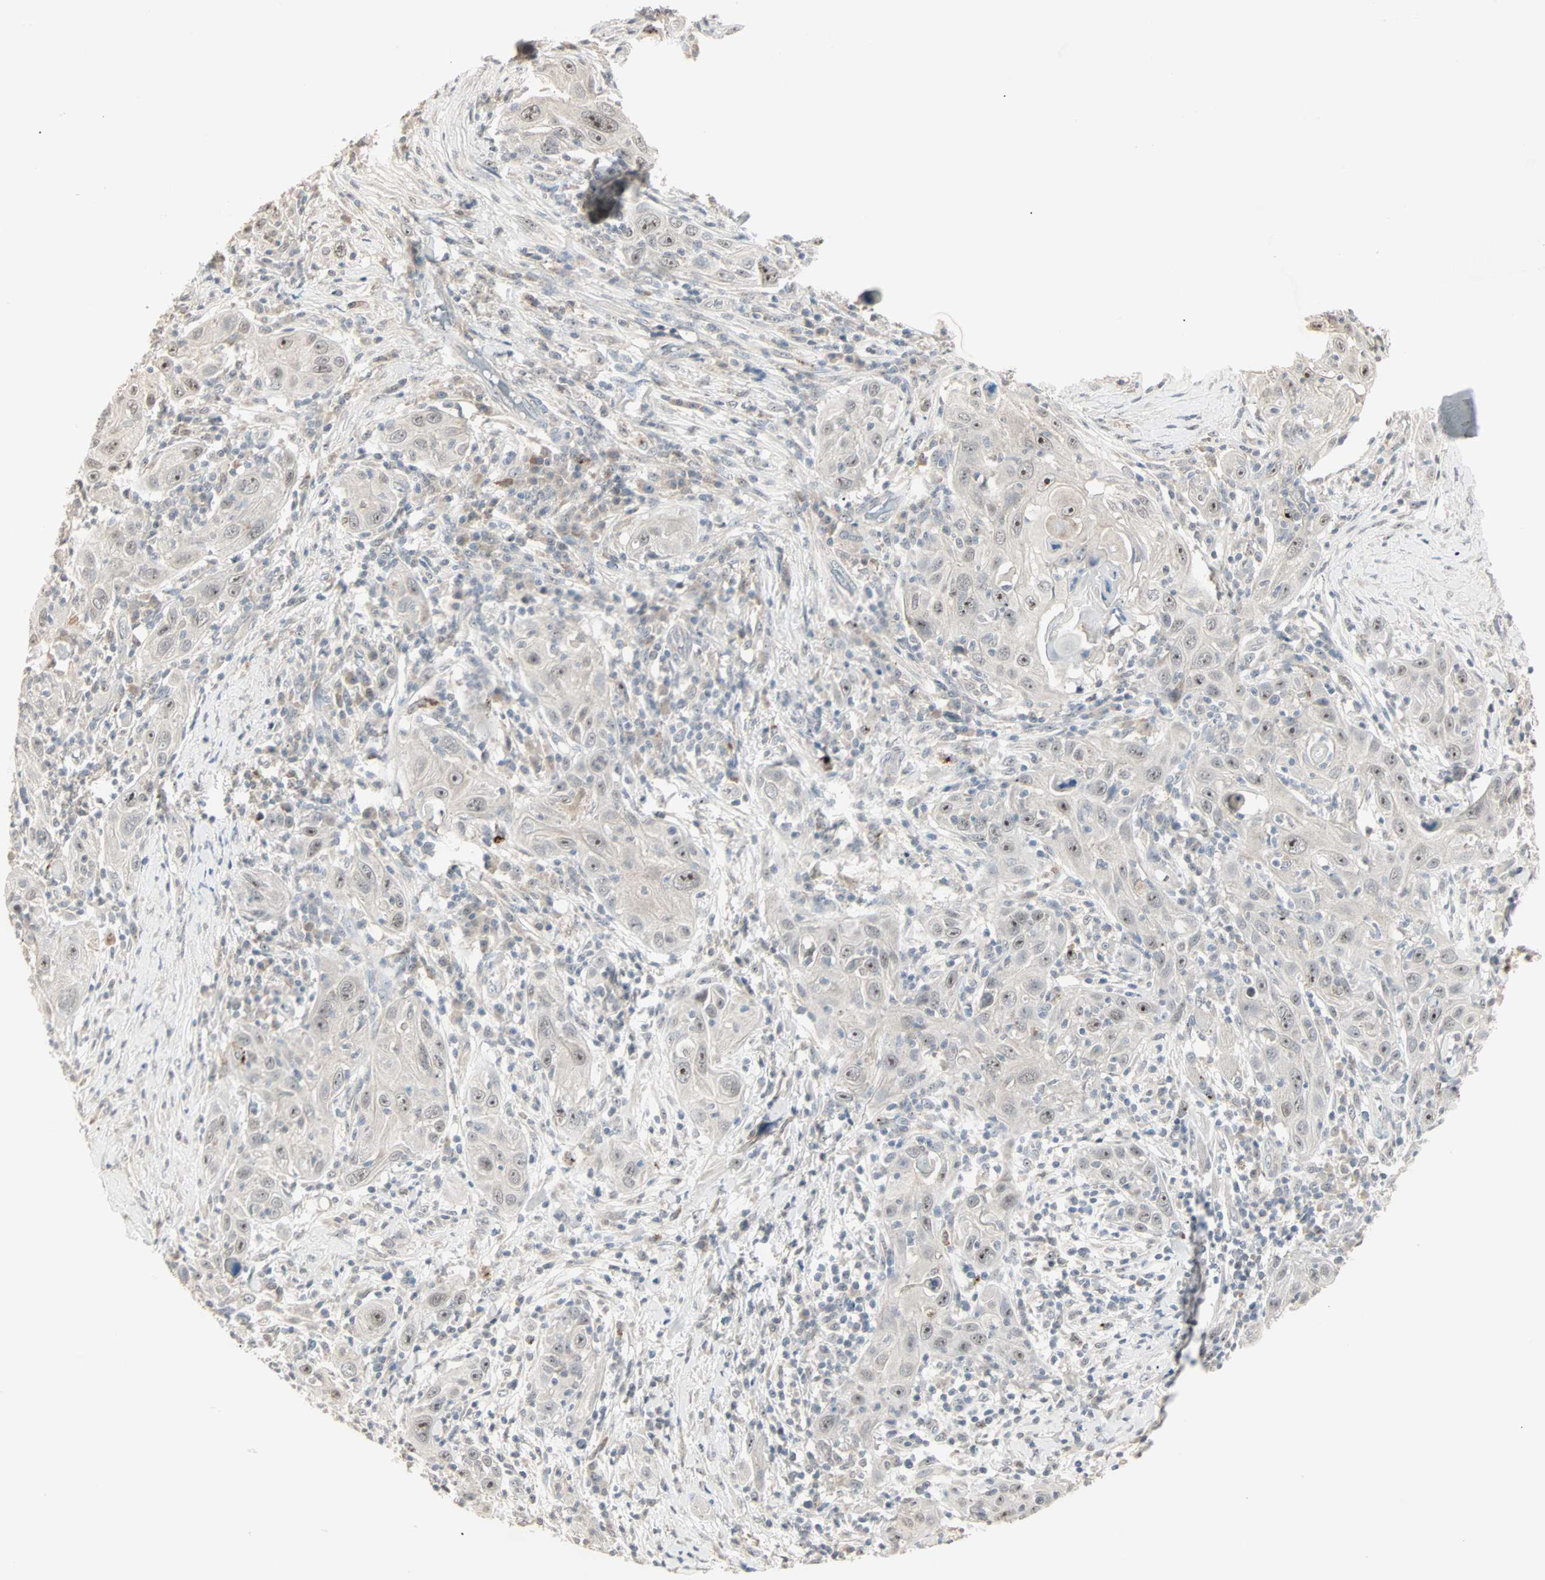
{"staining": {"intensity": "moderate", "quantity": "25%-75%", "location": "nuclear"}, "tissue": "skin cancer", "cell_type": "Tumor cells", "image_type": "cancer", "snomed": [{"axis": "morphology", "description": "Squamous cell carcinoma, NOS"}, {"axis": "topography", "description": "Skin"}], "caption": "Human squamous cell carcinoma (skin) stained with a protein marker shows moderate staining in tumor cells.", "gene": "KDM4A", "patient": {"sex": "female", "age": 88}}